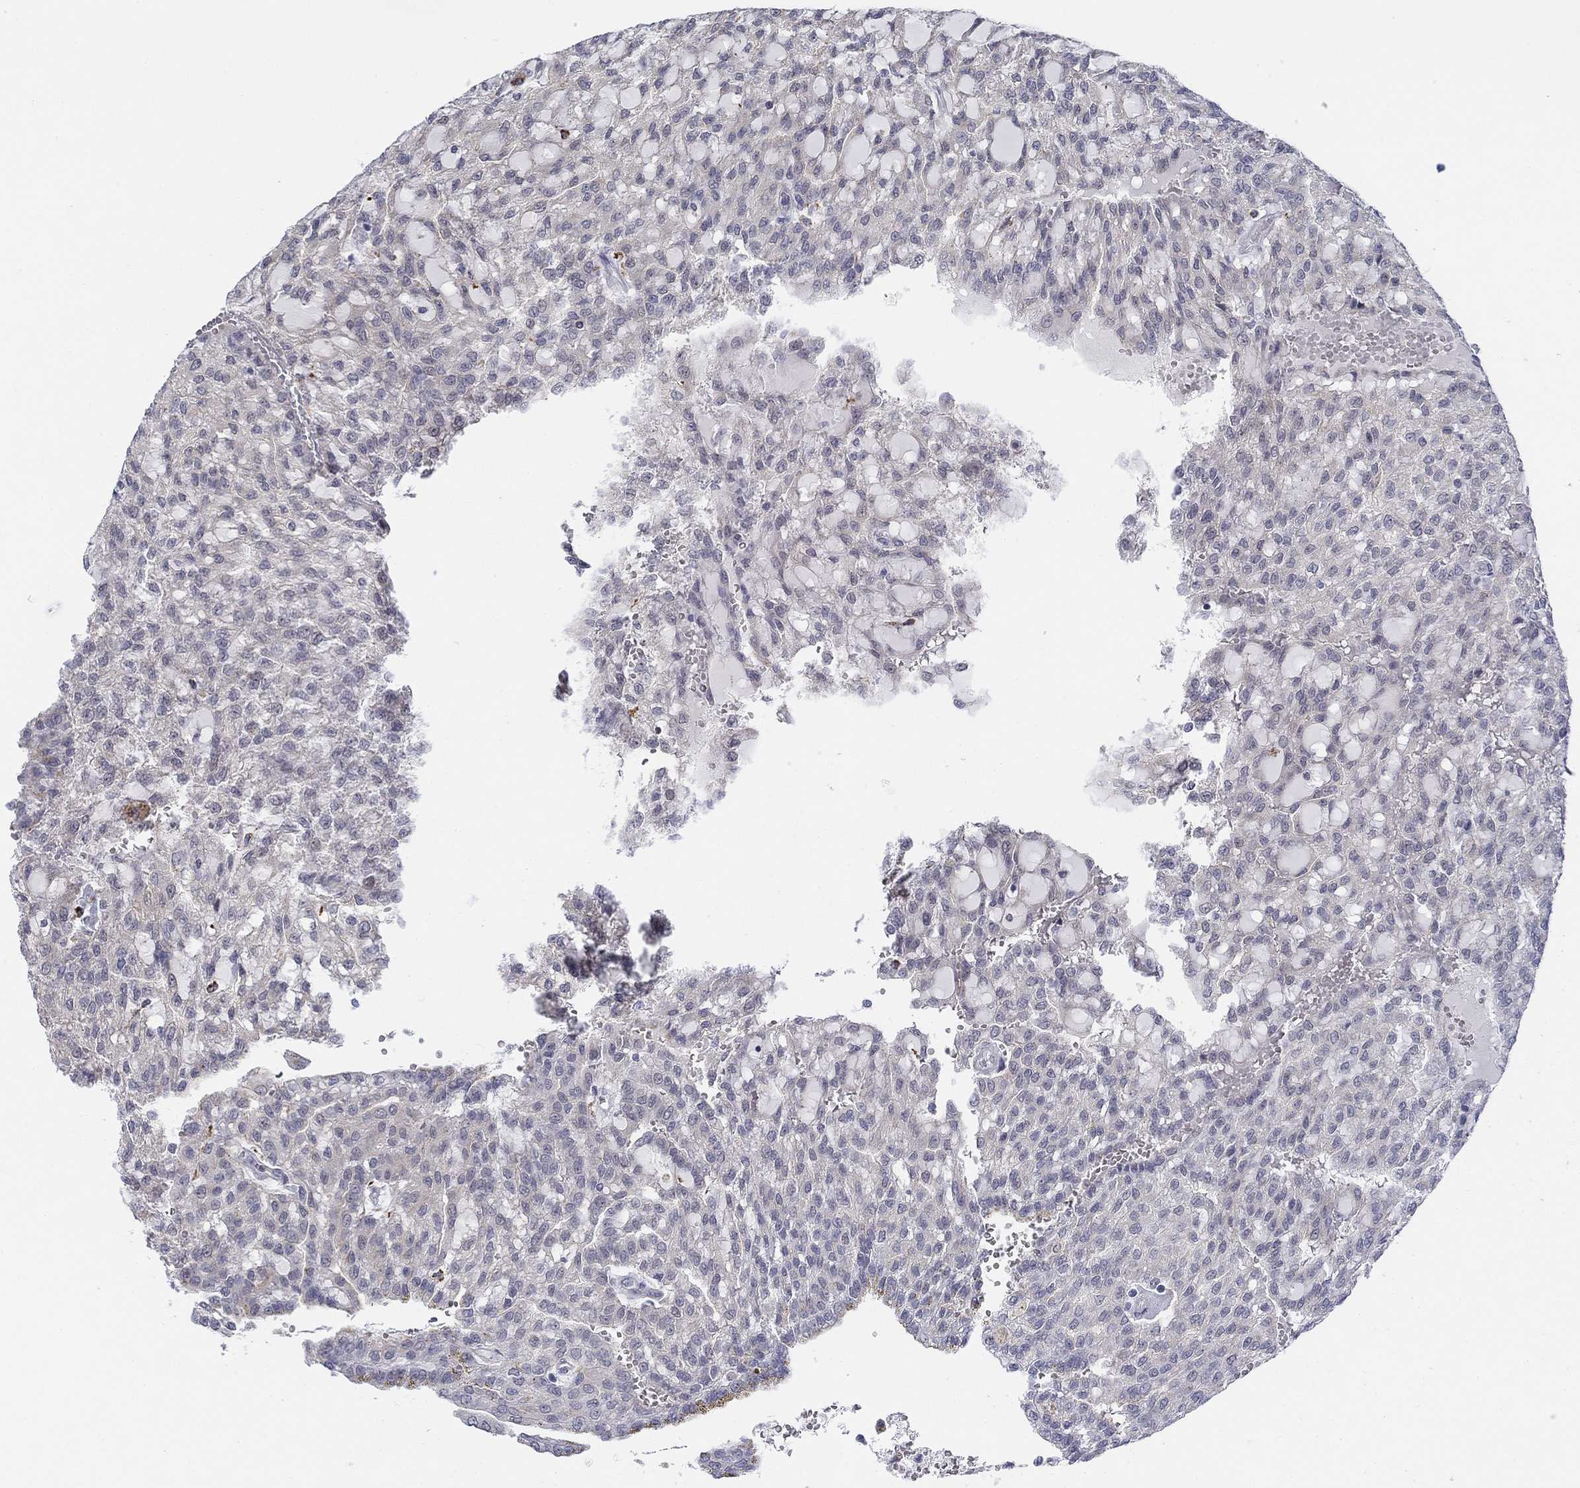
{"staining": {"intensity": "negative", "quantity": "none", "location": "none"}, "tissue": "renal cancer", "cell_type": "Tumor cells", "image_type": "cancer", "snomed": [{"axis": "morphology", "description": "Adenocarcinoma, NOS"}, {"axis": "topography", "description": "Kidney"}], "caption": "A high-resolution image shows immunohistochemistry (IHC) staining of adenocarcinoma (renal), which reveals no significant positivity in tumor cells.", "gene": "DNAL1", "patient": {"sex": "male", "age": 63}}